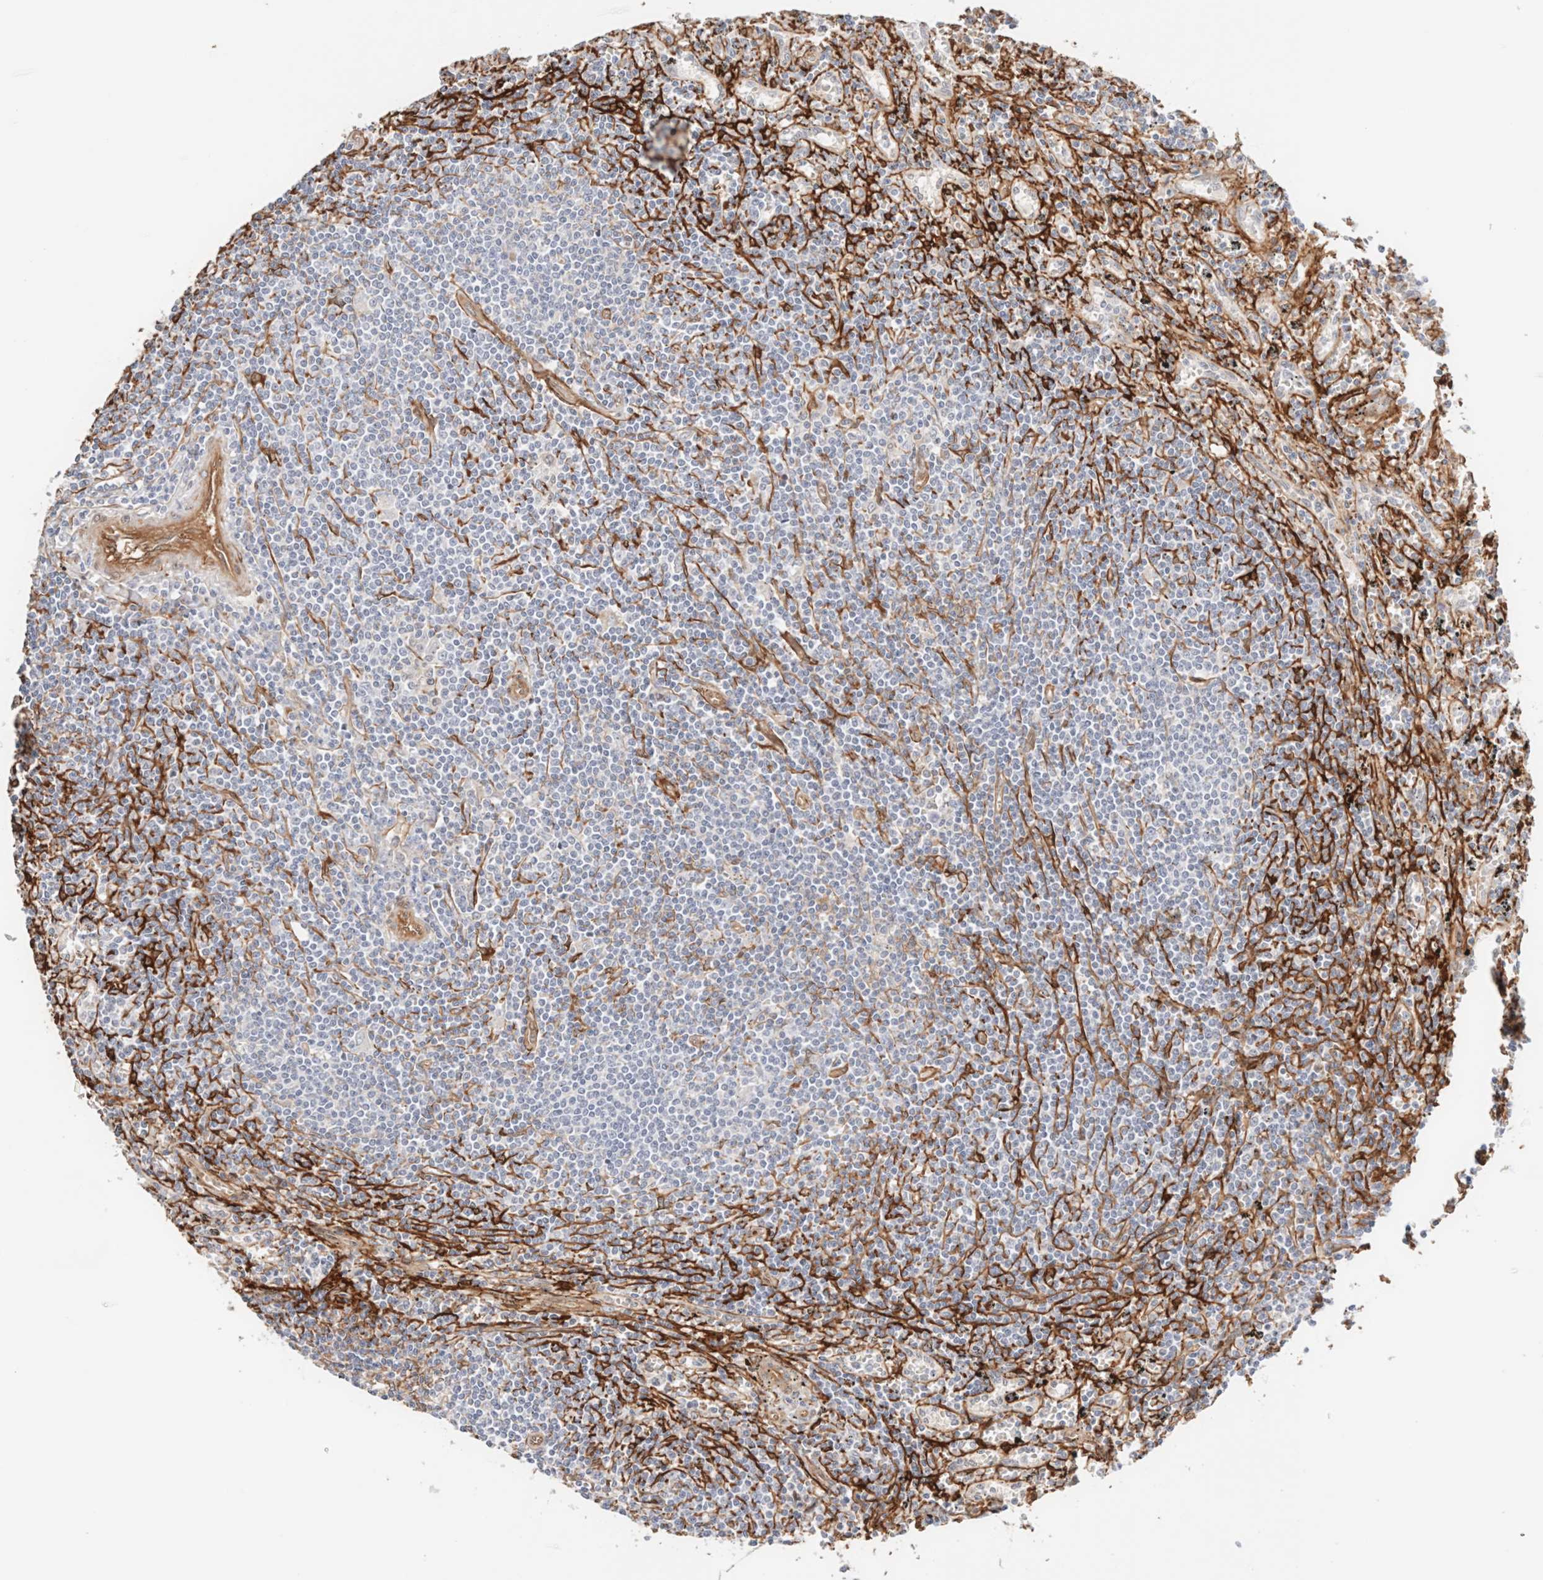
{"staining": {"intensity": "negative", "quantity": "none", "location": "none"}, "tissue": "lymphoma", "cell_type": "Tumor cells", "image_type": "cancer", "snomed": [{"axis": "morphology", "description": "Malignant lymphoma, non-Hodgkin's type, Low grade"}, {"axis": "topography", "description": "Spleen"}], "caption": "An image of low-grade malignant lymphoma, non-Hodgkin's type stained for a protein demonstrates no brown staining in tumor cells.", "gene": "LMCD1", "patient": {"sex": "male", "age": 76}}